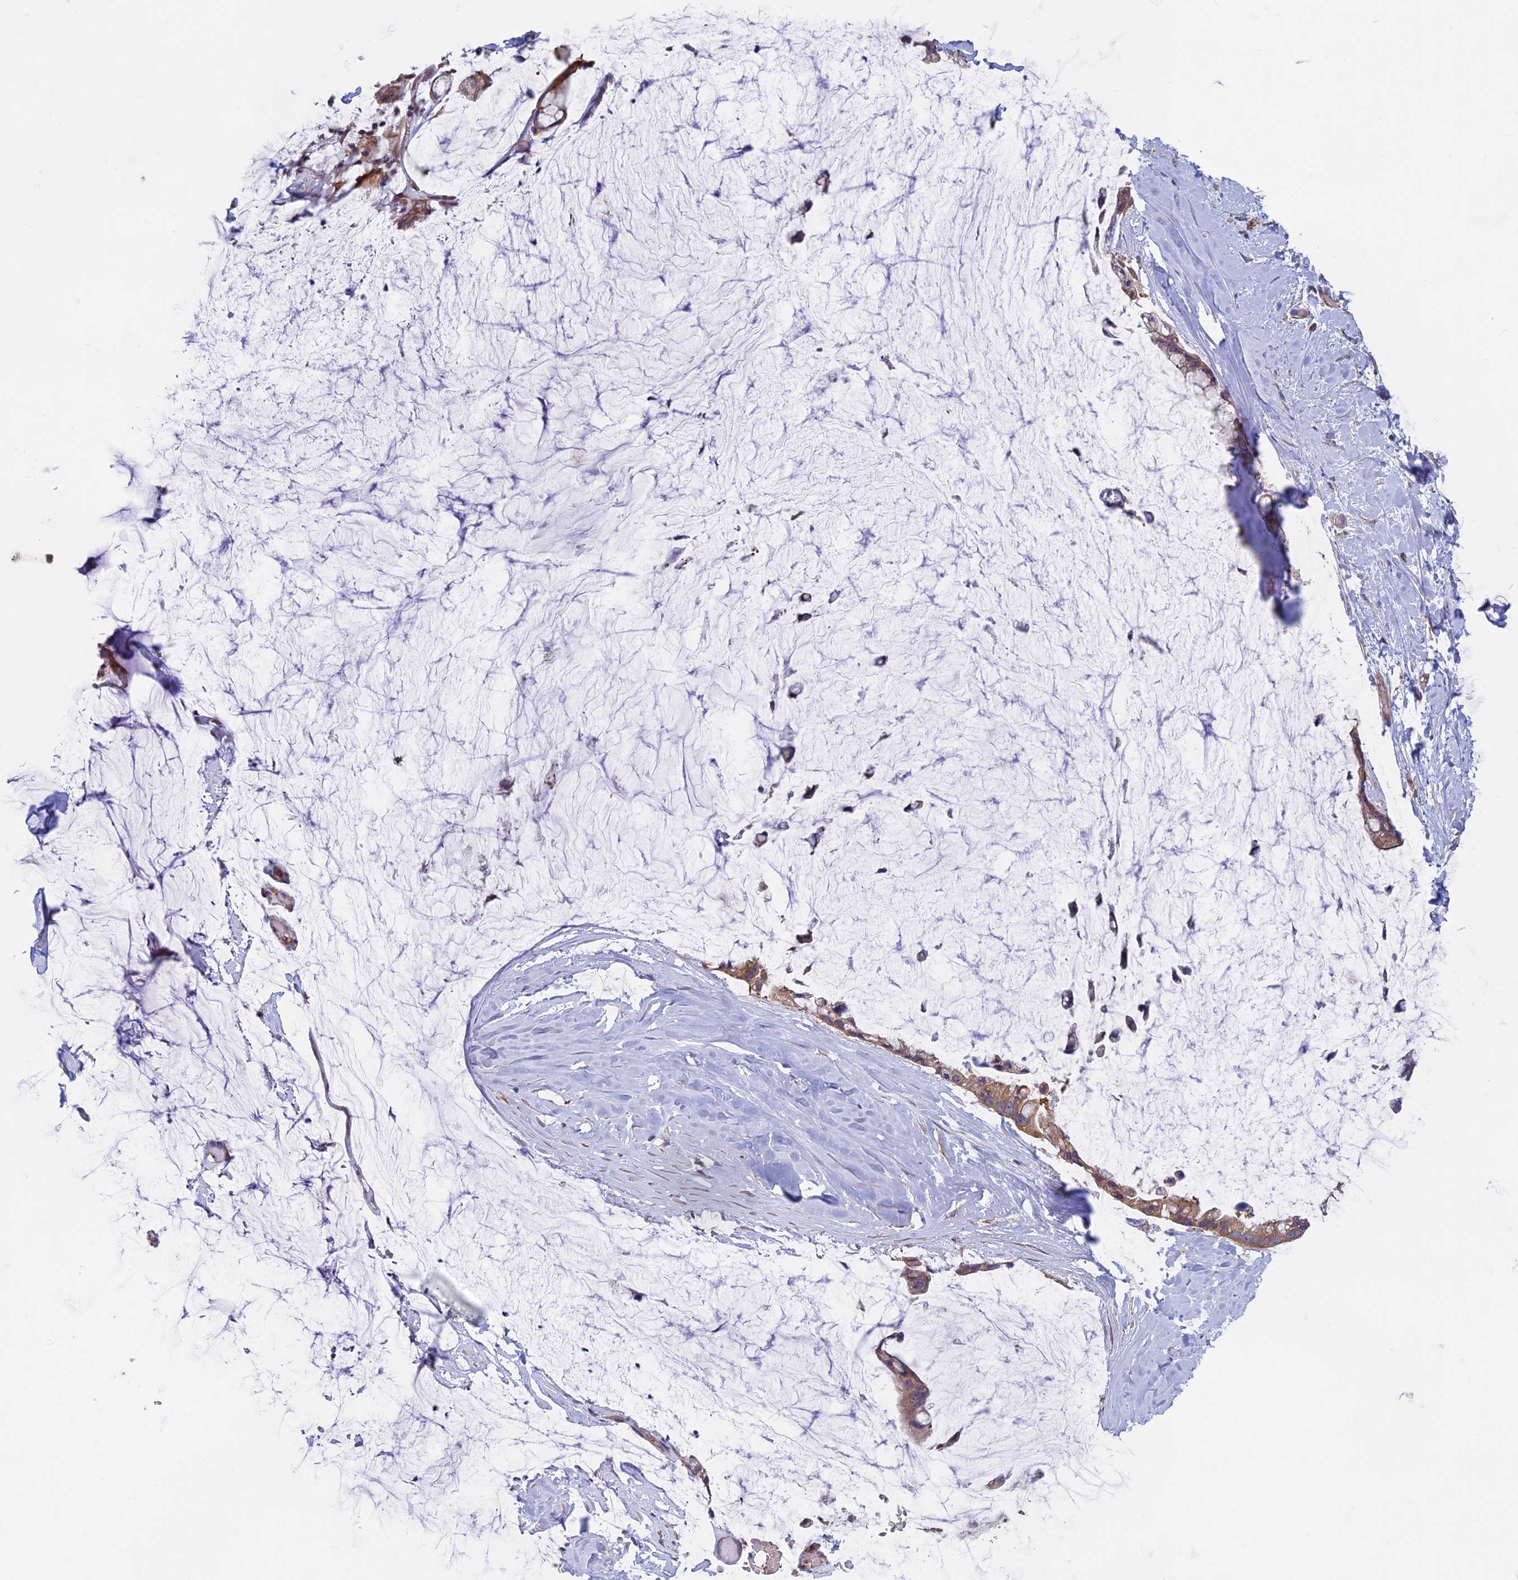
{"staining": {"intensity": "moderate", "quantity": ">75%", "location": "cytoplasmic/membranous"}, "tissue": "ovarian cancer", "cell_type": "Tumor cells", "image_type": "cancer", "snomed": [{"axis": "morphology", "description": "Cystadenocarcinoma, mucinous, NOS"}, {"axis": "topography", "description": "Ovary"}], "caption": "Immunohistochemical staining of human ovarian cancer (mucinous cystadenocarcinoma) displays medium levels of moderate cytoplasmic/membranous protein staining in about >75% of tumor cells. (Brightfield microscopy of DAB IHC at high magnification).", "gene": "DNM1L", "patient": {"sex": "female", "age": 39}}